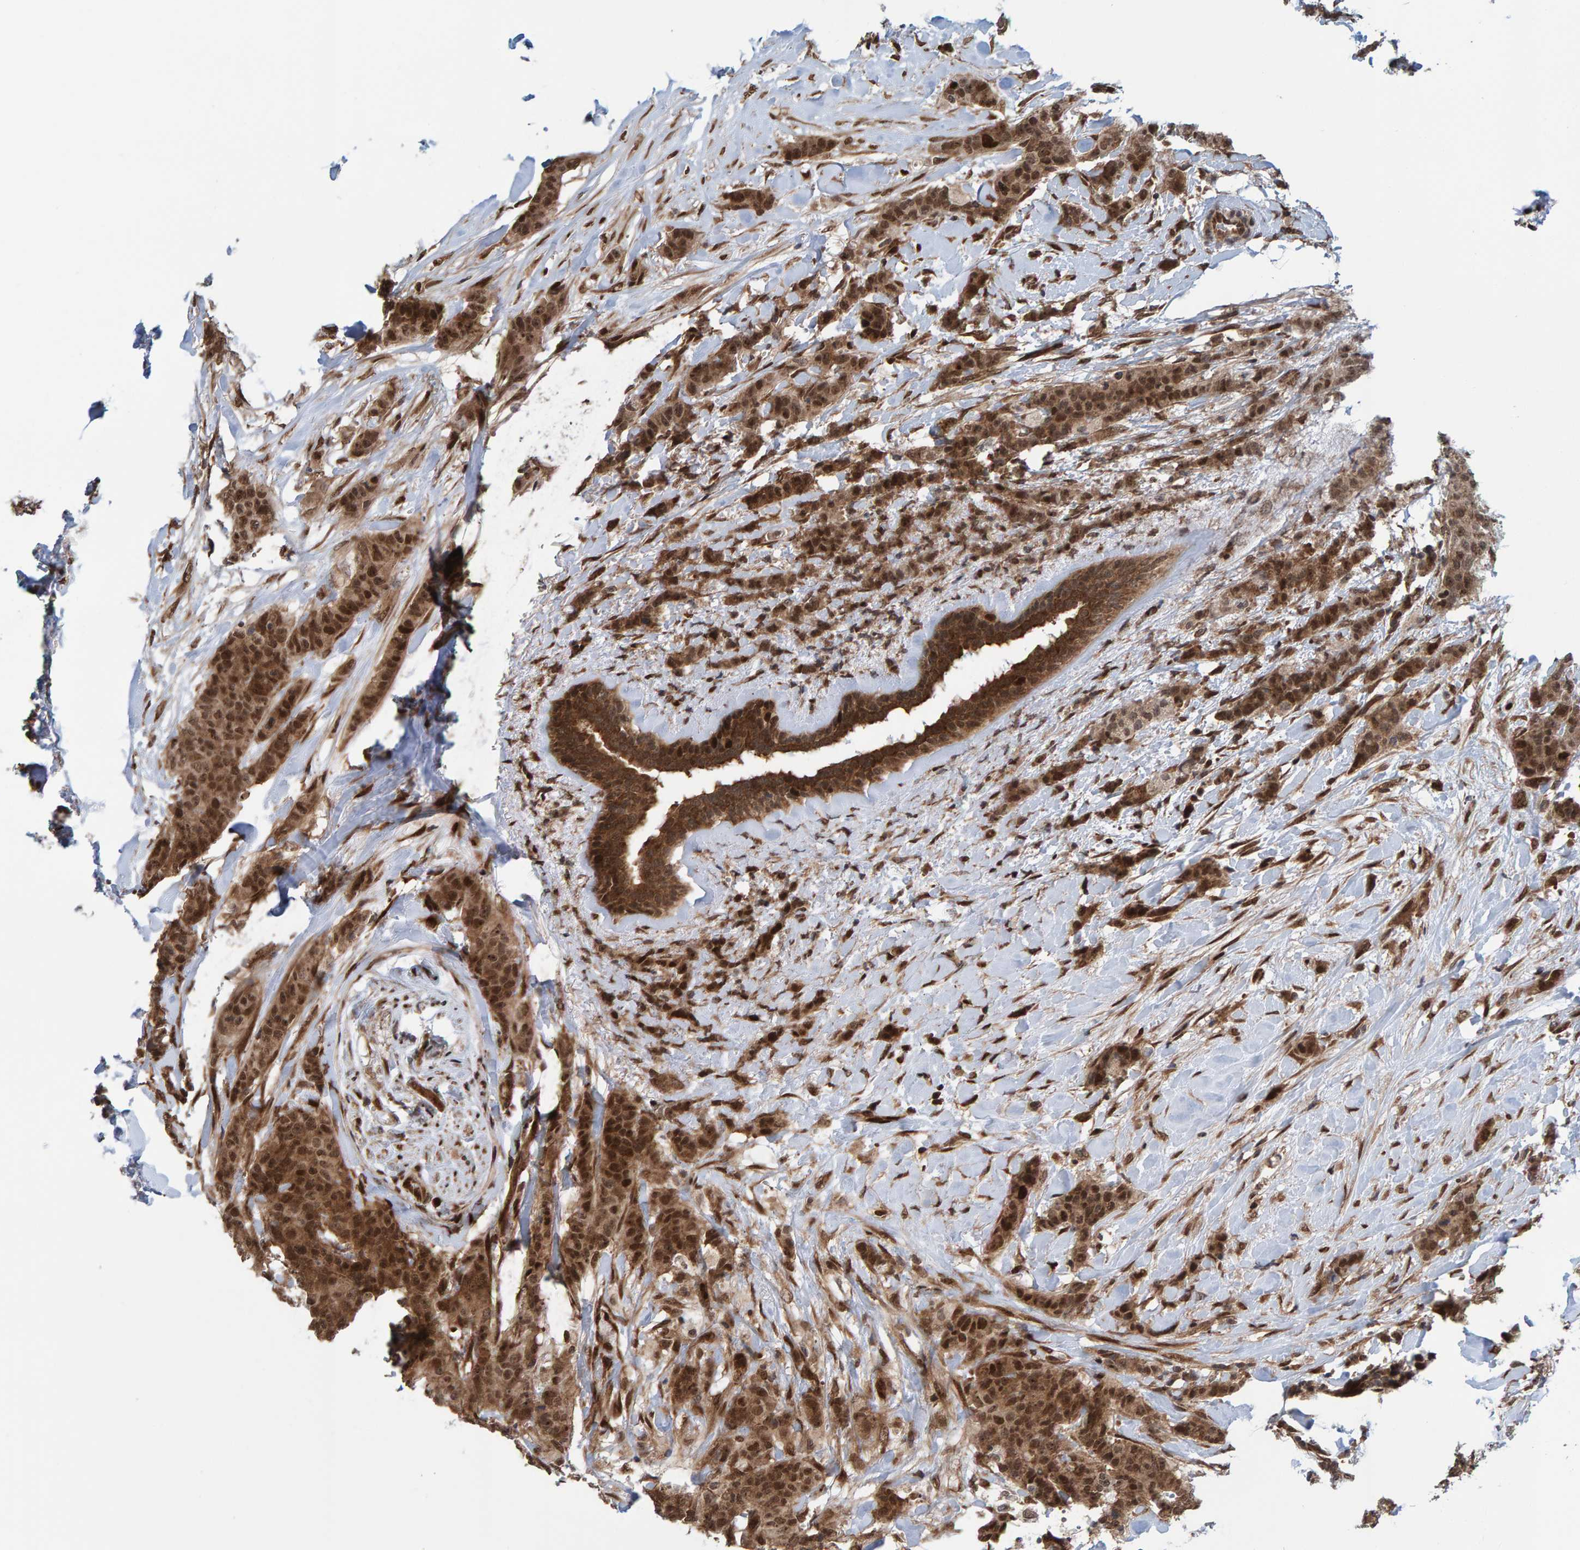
{"staining": {"intensity": "moderate", "quantity": ">75%", "location": "cytoplasmic/membranous,nuclear"}, "tissue": "breast cancer", "cell_type": "Tumor cells", "image_type": "cancer", "snomed": [{"axis": "morphology", "description": "Normal tissue, NOS"}, {"axis": "morphology", "description": "Duct carcinoma"}, {"axis": "topography", "description": "Breast"}], "caption": "The image exhibits a brown stain indicating the presence of a protein in the cytoplasmic/membranous and nuclear of tumor cells in infiltrating ductal carcinoma (breast).", "gene": "ZNF366", "patient": {"sex": "female", "age": 40}}